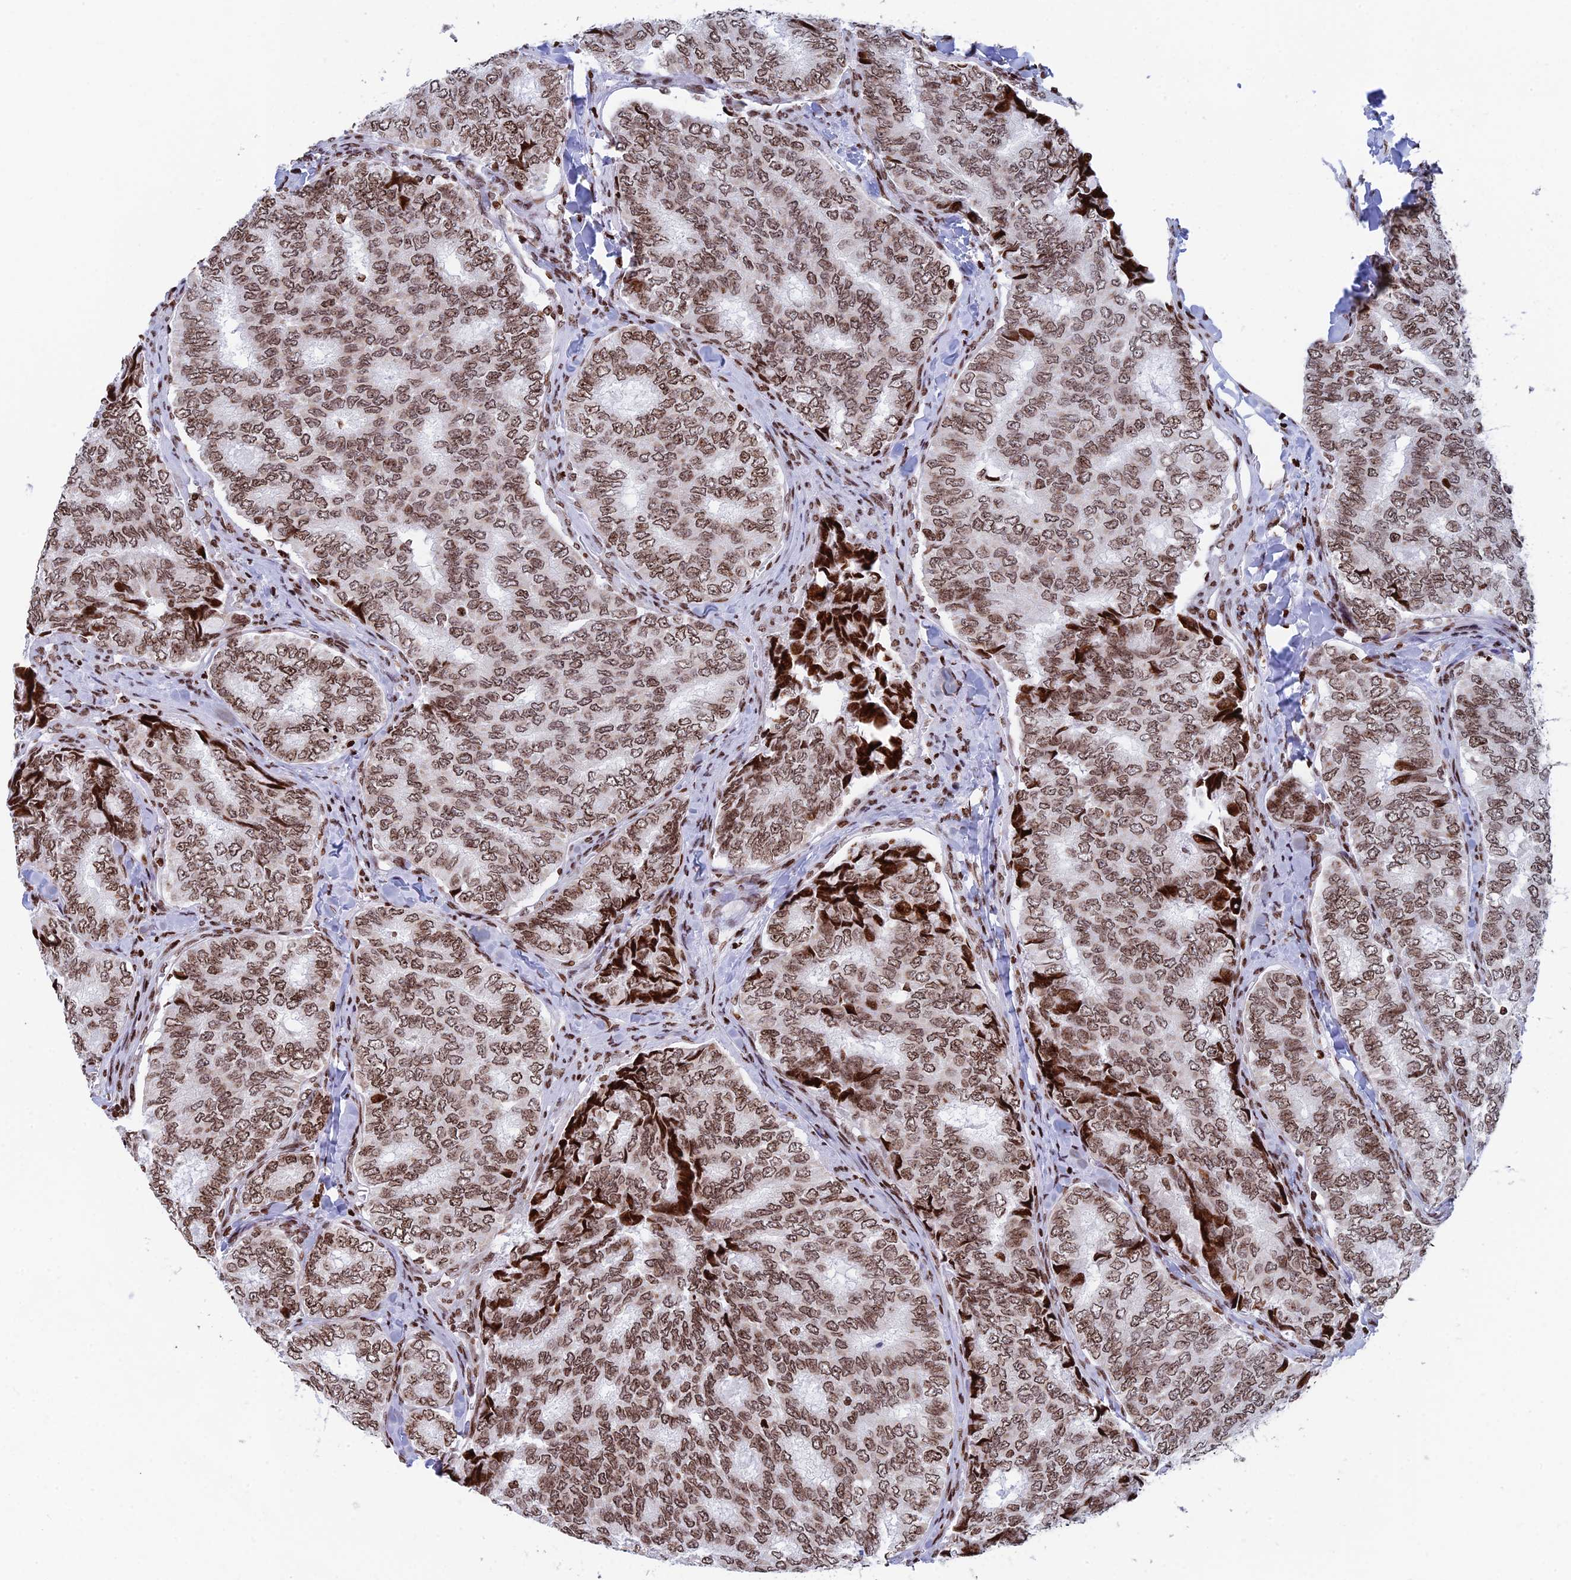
{"staining": {"intensity": "moderate", "quantity": ">75%", "location": "nuclear"}, "tissue": "thyroid cancer", "cell_type": "Tumor cells", "image_type": "cancer", "snomed": [{"axis": "morphology", "description": "Papillary adenocarcinoma, NOS"}, {"axis": "topography", "description": "Thyroid gland"}], "caption": "The photomicrograph shows immunohistochemical staining of papillary adenocarcinoma (thyroid). There is moderate nuclear expression is seen in approximately >75% of tumor cells.", "gene": "RPAP1", "patient": {"sex": "female", "age": 35}}